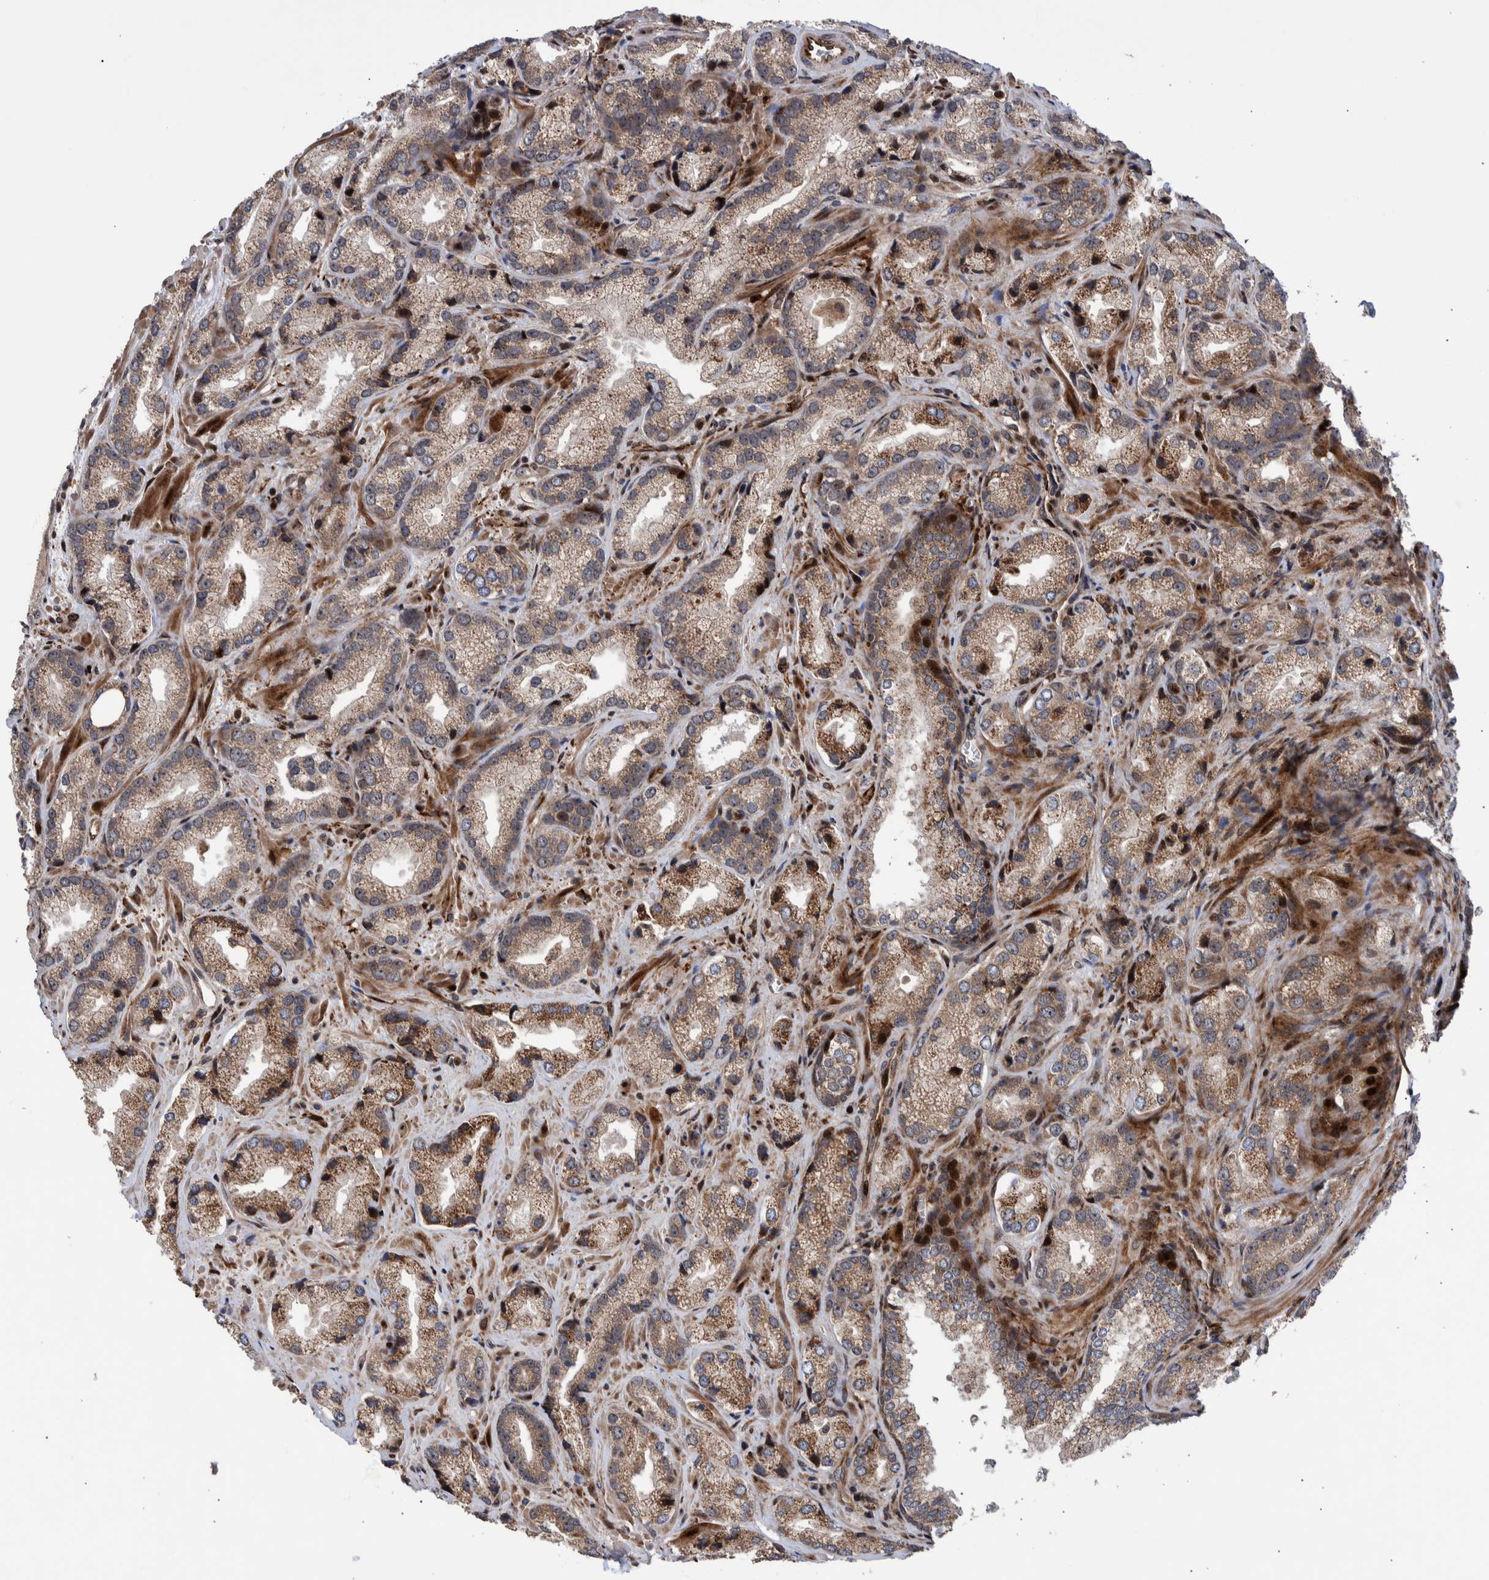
{"staining": {"intensity": "moderate", "quantity": ">75%", "location": "cytoplasmic/membranous"}, "tissue": "prostate cancer", "cell_type": "Tumor cells", "image_type": "cancer", "snomed": [{"axis": "morphology", "description": "Adenocarcinoma, High grade"}, {"axis": "topography", "description": "Prostate"}], "caption": "Prostate adenocarcinoma (high-grade) stained with DAB IHC shows medium levels of moderate cytoplasmic/membranous expression in approximately >75% of tumor cells. The protein of interest is stained brown, and the nuclei are stained in blue (DAB IHC with brightfield microscopy, high magnification).", "gene": "SHISA6", "patient": {"sex": "male", "age": 63}}